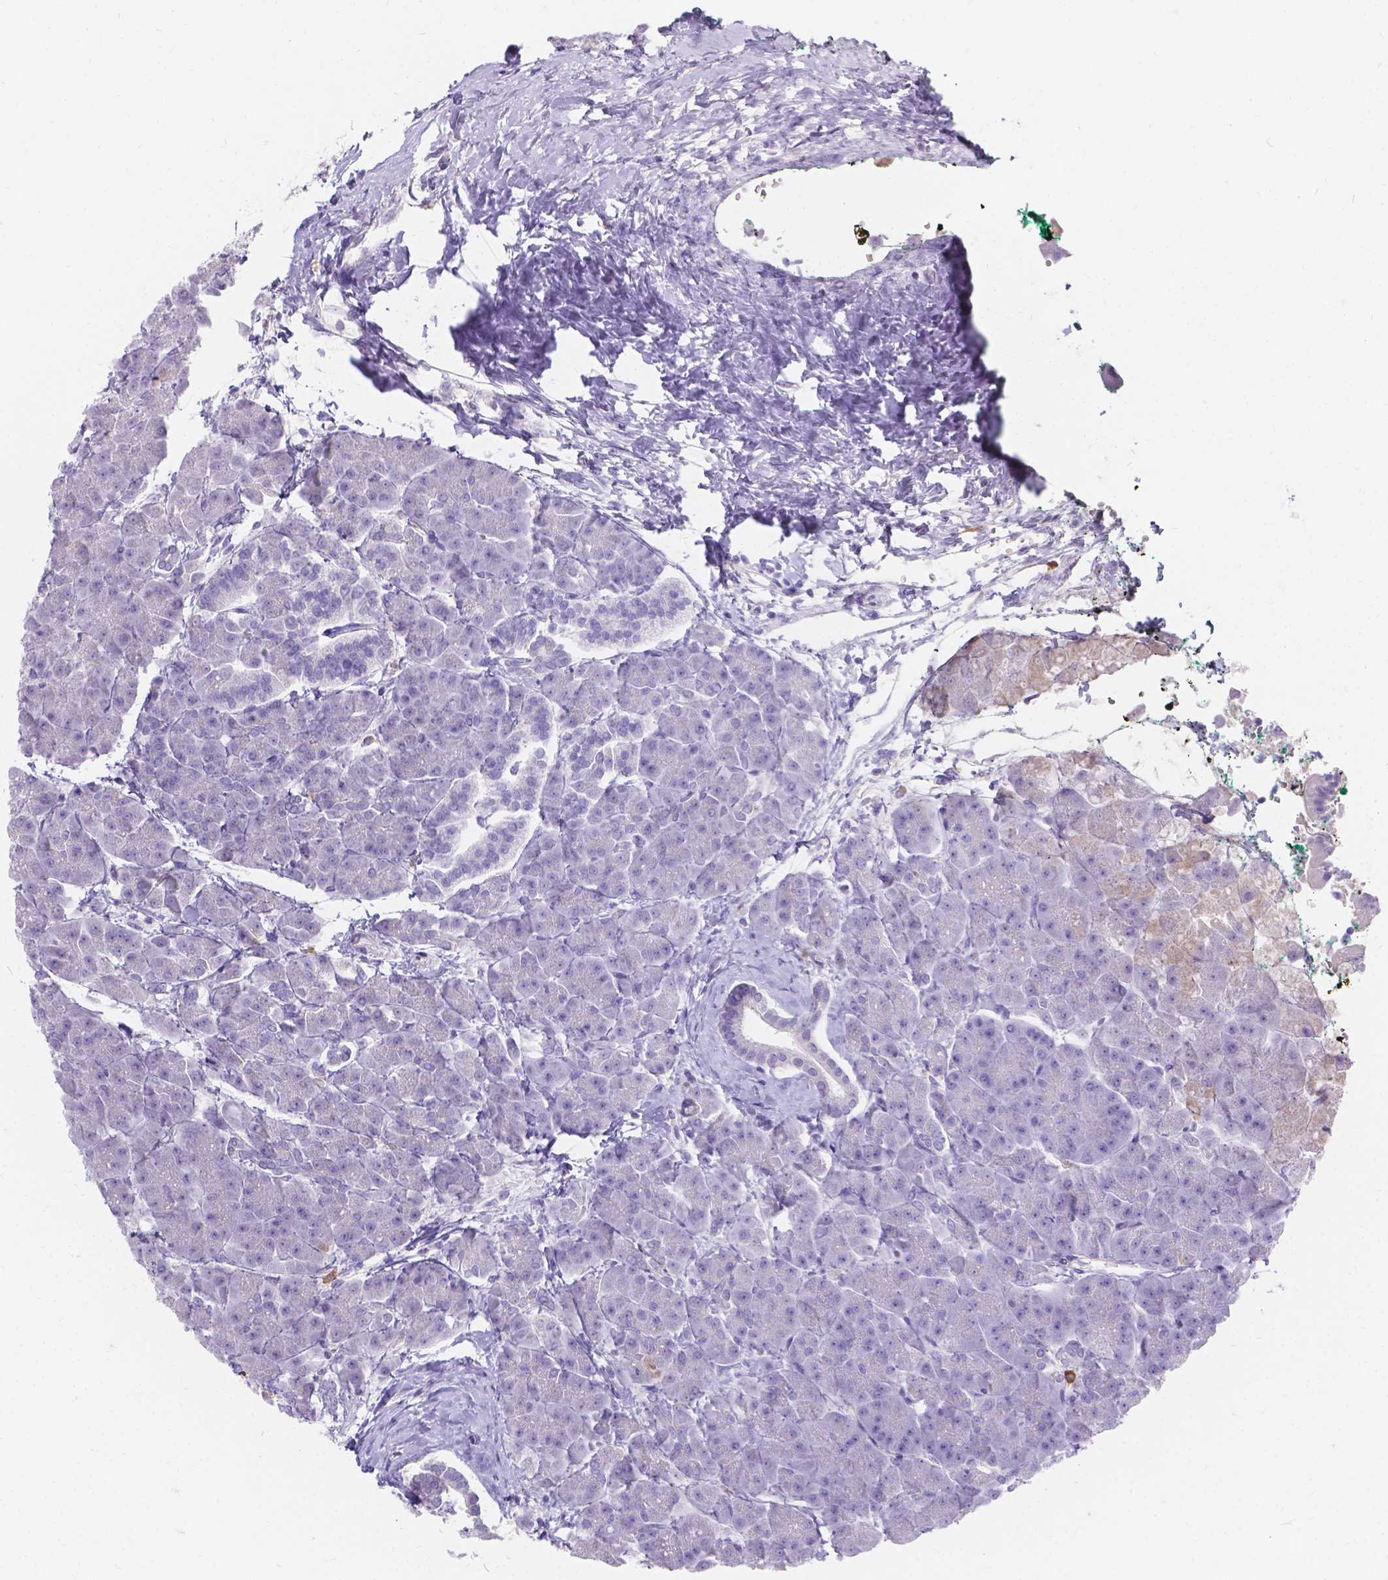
{"staining": {"intensity": "negative", "quantity": "none", "location": "none"}, "tissue": "pancreas", "cell_type": "Exocrine glandular cells", "image_type": "normal", "snomed": [{"axis": "morphology", "description": "Normal tissue, NOS"}, {"axis": "topography", "description": "Adipose tissue"}, {"axis": "topography", "description": "Pancreas"}, {"axis": "topography", "description": "Peripheral nerve tissue"}], "caption": "This is a micrograph of IHC staining of normal pancreas, which shows no positivity in exocrine glandular cells.", "gene": "GNRHR", "patient": {"sex": "female", "age": 58}}